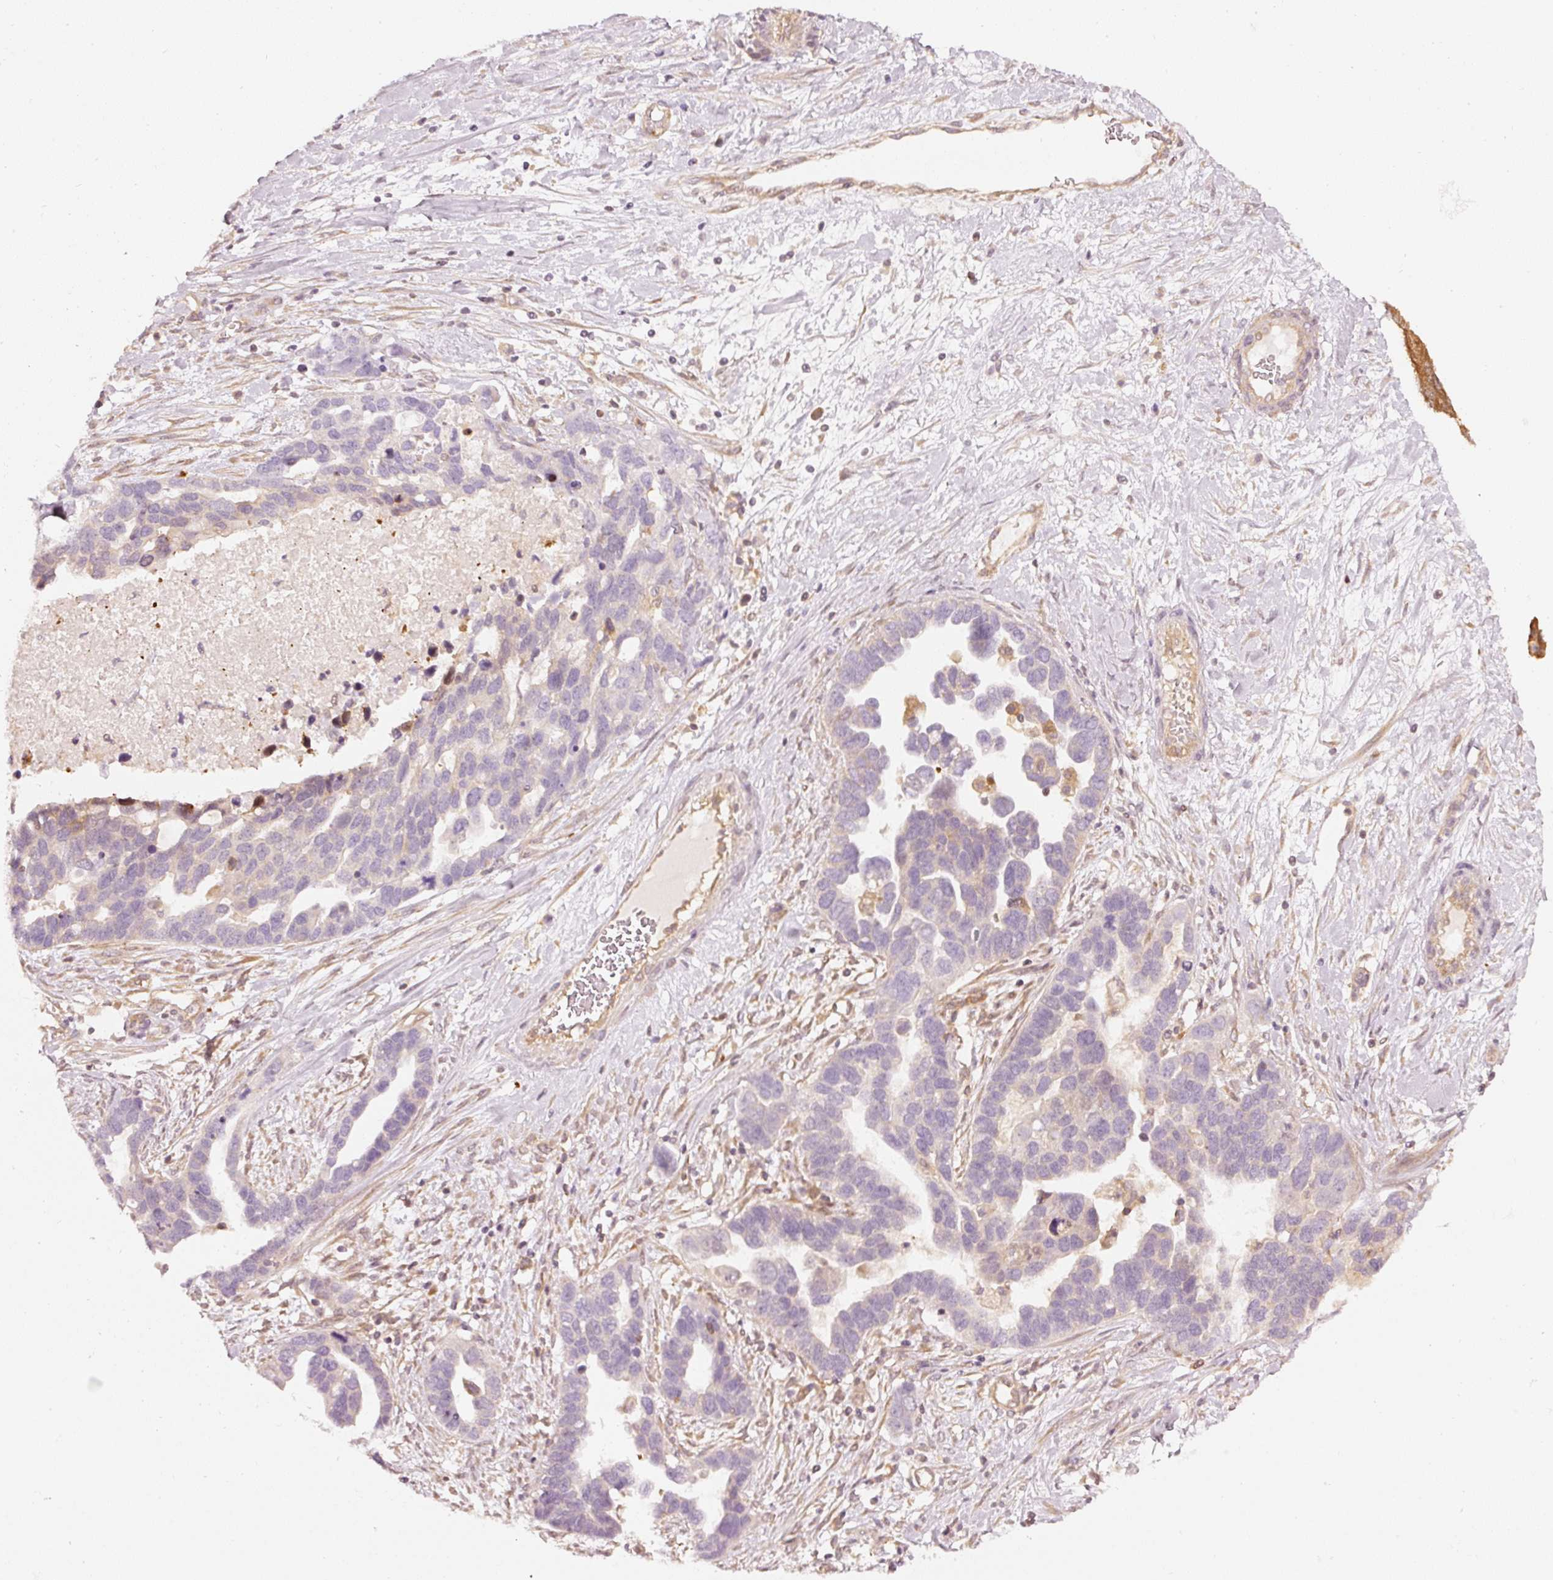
{"staining": {"intensity": "moderate", "quantity": "<25%", "location": "cytoplasmic/membranous"}, "tissue": "ovarian cancer", "cell_type": "Tumor cells", "image_type": "cancer", "snomed": [{"axis": "morphology", "description": "Cystadenocarcinoma, serous, NOS"}, {"axis": "topography", "description": "Ovary"}], "caption": "Immunohistochemistry histopathology image of neoplastic tissue: ovarian cancer stained using IHC exhibits low levels of moderate protein expression localized specifically in the cytoplasmic/membranous of tumor cells, appearing as a cytoplasmic/membranous brown color.", "gene": "ASMTL", "patient": {"sex": "female", "age": 54}}